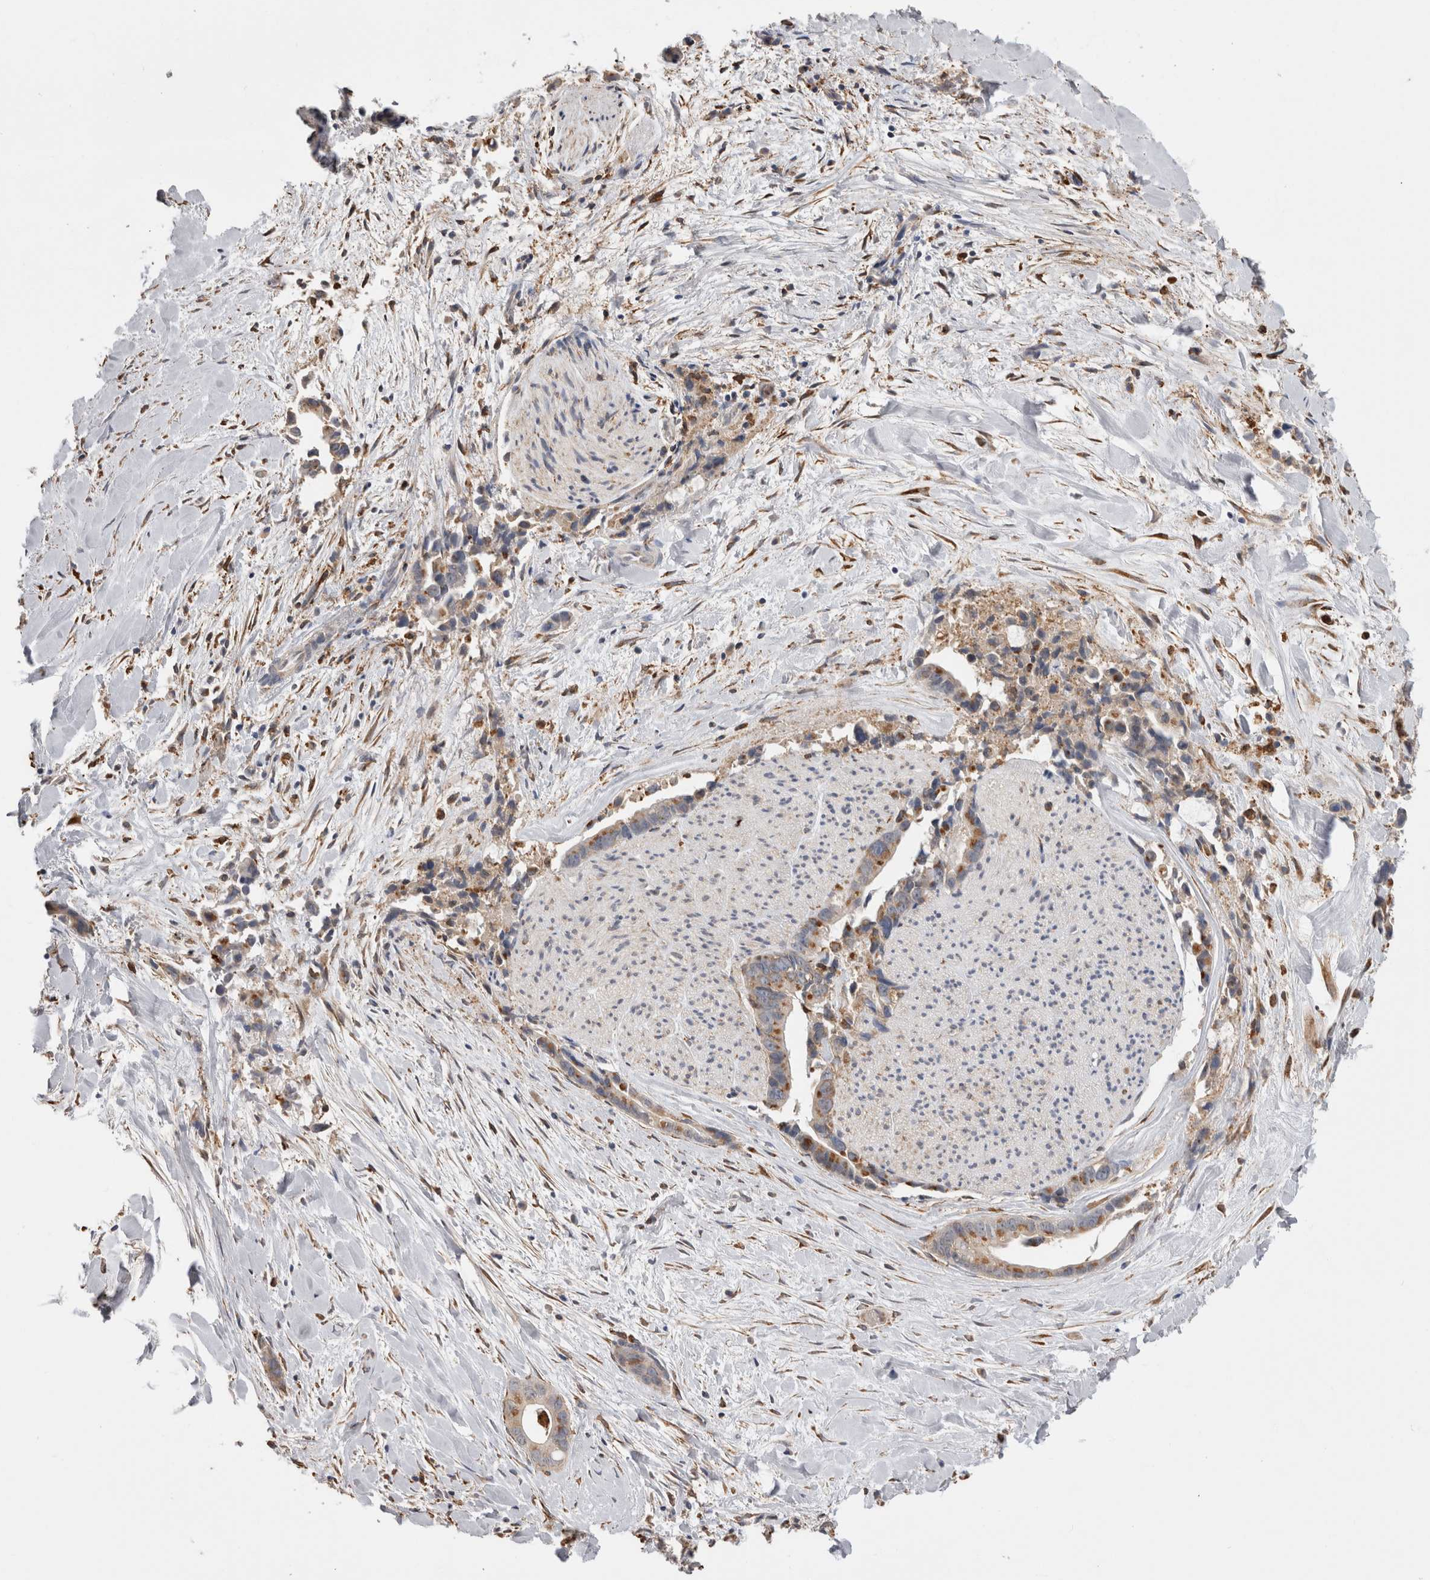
{"staining": {"intensity": "moderate", "quantity": "25%-75%", "location": "cytoplasmic/membranous"}, "tissue": "liver cancer", "cell_type": "Tumor cells", "image_type": "cancer", "snomed": [{"axis": "morphology", "description": "Cholangiocarcinoma"}, {"axis": "topography", "description": "Liver"}], "caption": "DAB (3,3'-diaminobenzidine) immunohistochemical staining of liver cancer (cholangiocarcinoma) shows moderate cytoplasmic/membranous protein staining in about 25%-75% of tumor cells.", "gene": "LRPAP1", "patient": {"sex": "female", "age": 55}}